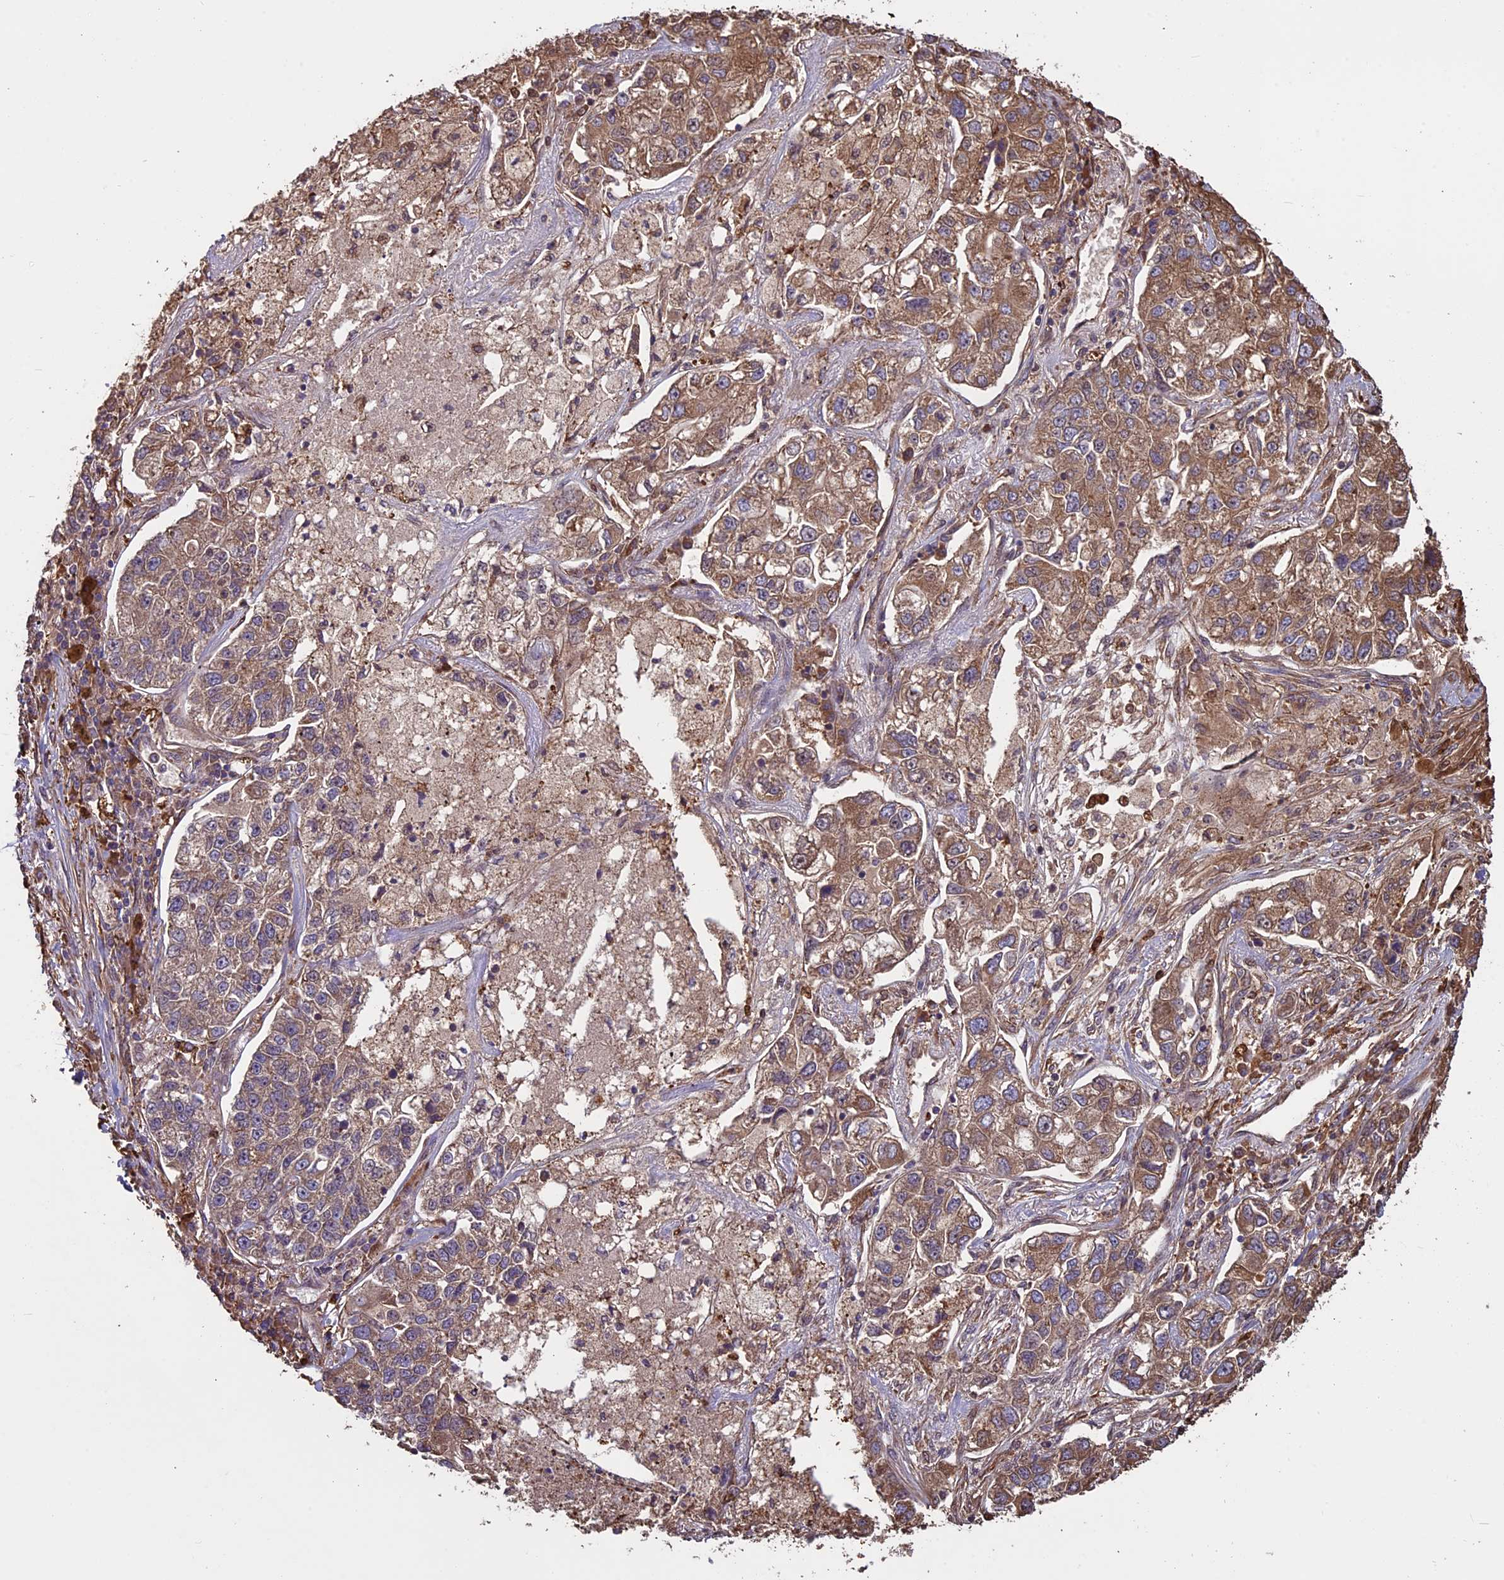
{"staining": {"intensity": "moderate", "quantity": ">75%", "location": "cytoplasmic/membranous"}, "tissue": "lung cancer", "cell_type": "Tumor cells", "image_type": "cancer", "snomed": [{"axis": "morphology", "description": "Adenocarcinoma, NOS"}, {"axis": "topography", "description": "Lung"}], "caption": "The immunohistochemical stain shows moderate cytoplasmic/membranous staining in tumor cells of adenocarcinoma (lung) tissue. (DAB (3,3'-diaminobenzidine) IHC with brightfield microscopy, high magnification).", "gene": "VWA3A", "patient": {"sex": "male", "age": 49}}